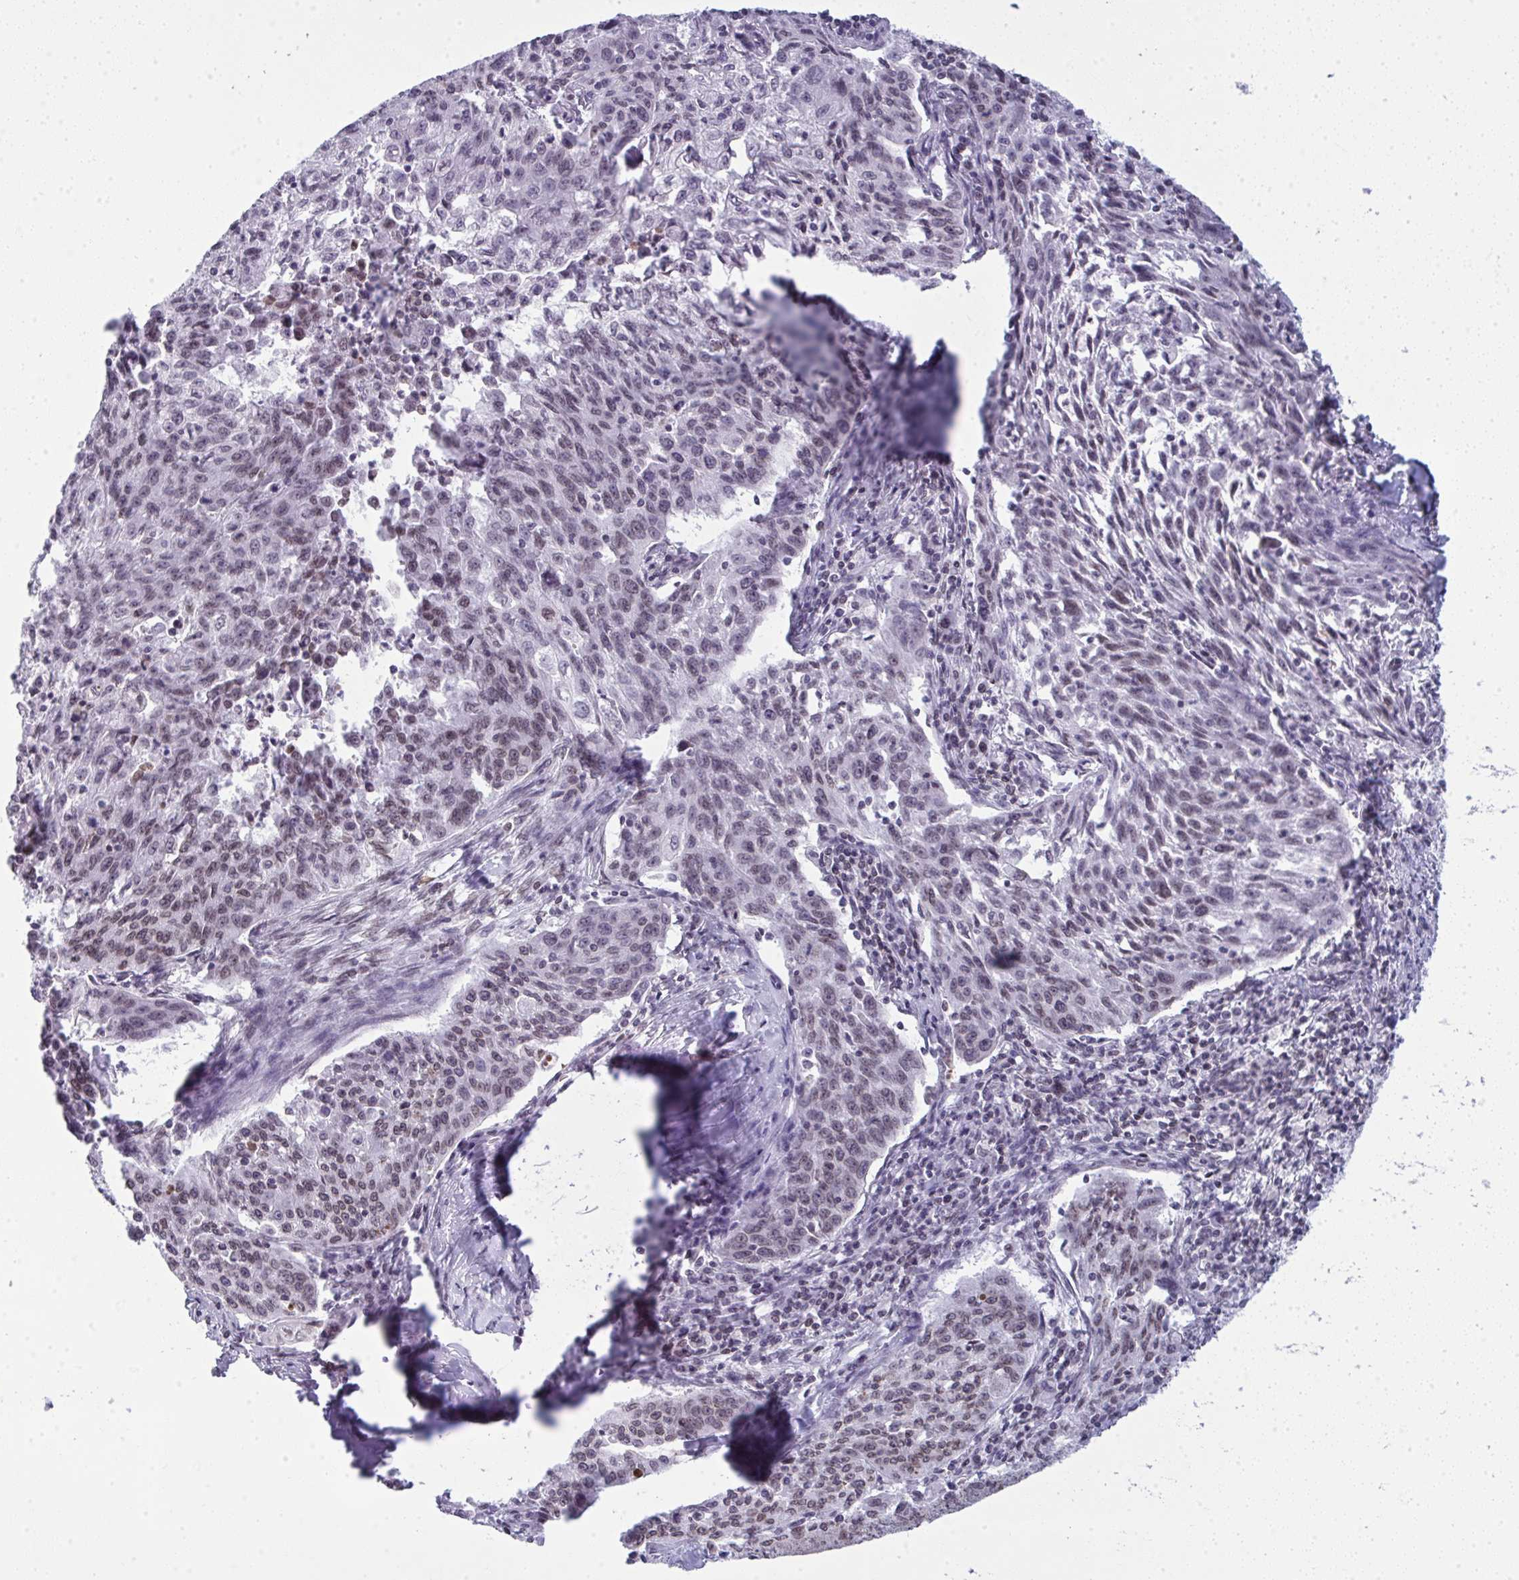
{"staining": {"intensity": "weak", "quantity": "<25%", "location": "nuclear"}, "tissue": "lung cancer", "cell_type": "Tumor cells", "image_type": "cancer", "snomed": [{"axis": "morphology", "description": "Squamous cell carcinoma, NOS"}, {"axis": "morphology", "description": "Squamous cell carcinoma, metastatic, NOS"}, {"axis": "topography", "description": "Bronchus"}, {"axis": "topography", "description": "Lung"}], "caption": "There is no significant positivity in tumor cells of squamous cell carcinoma (lung).", "gene": "LMNB2", "patient": {"sex": "male", "age": 62}}